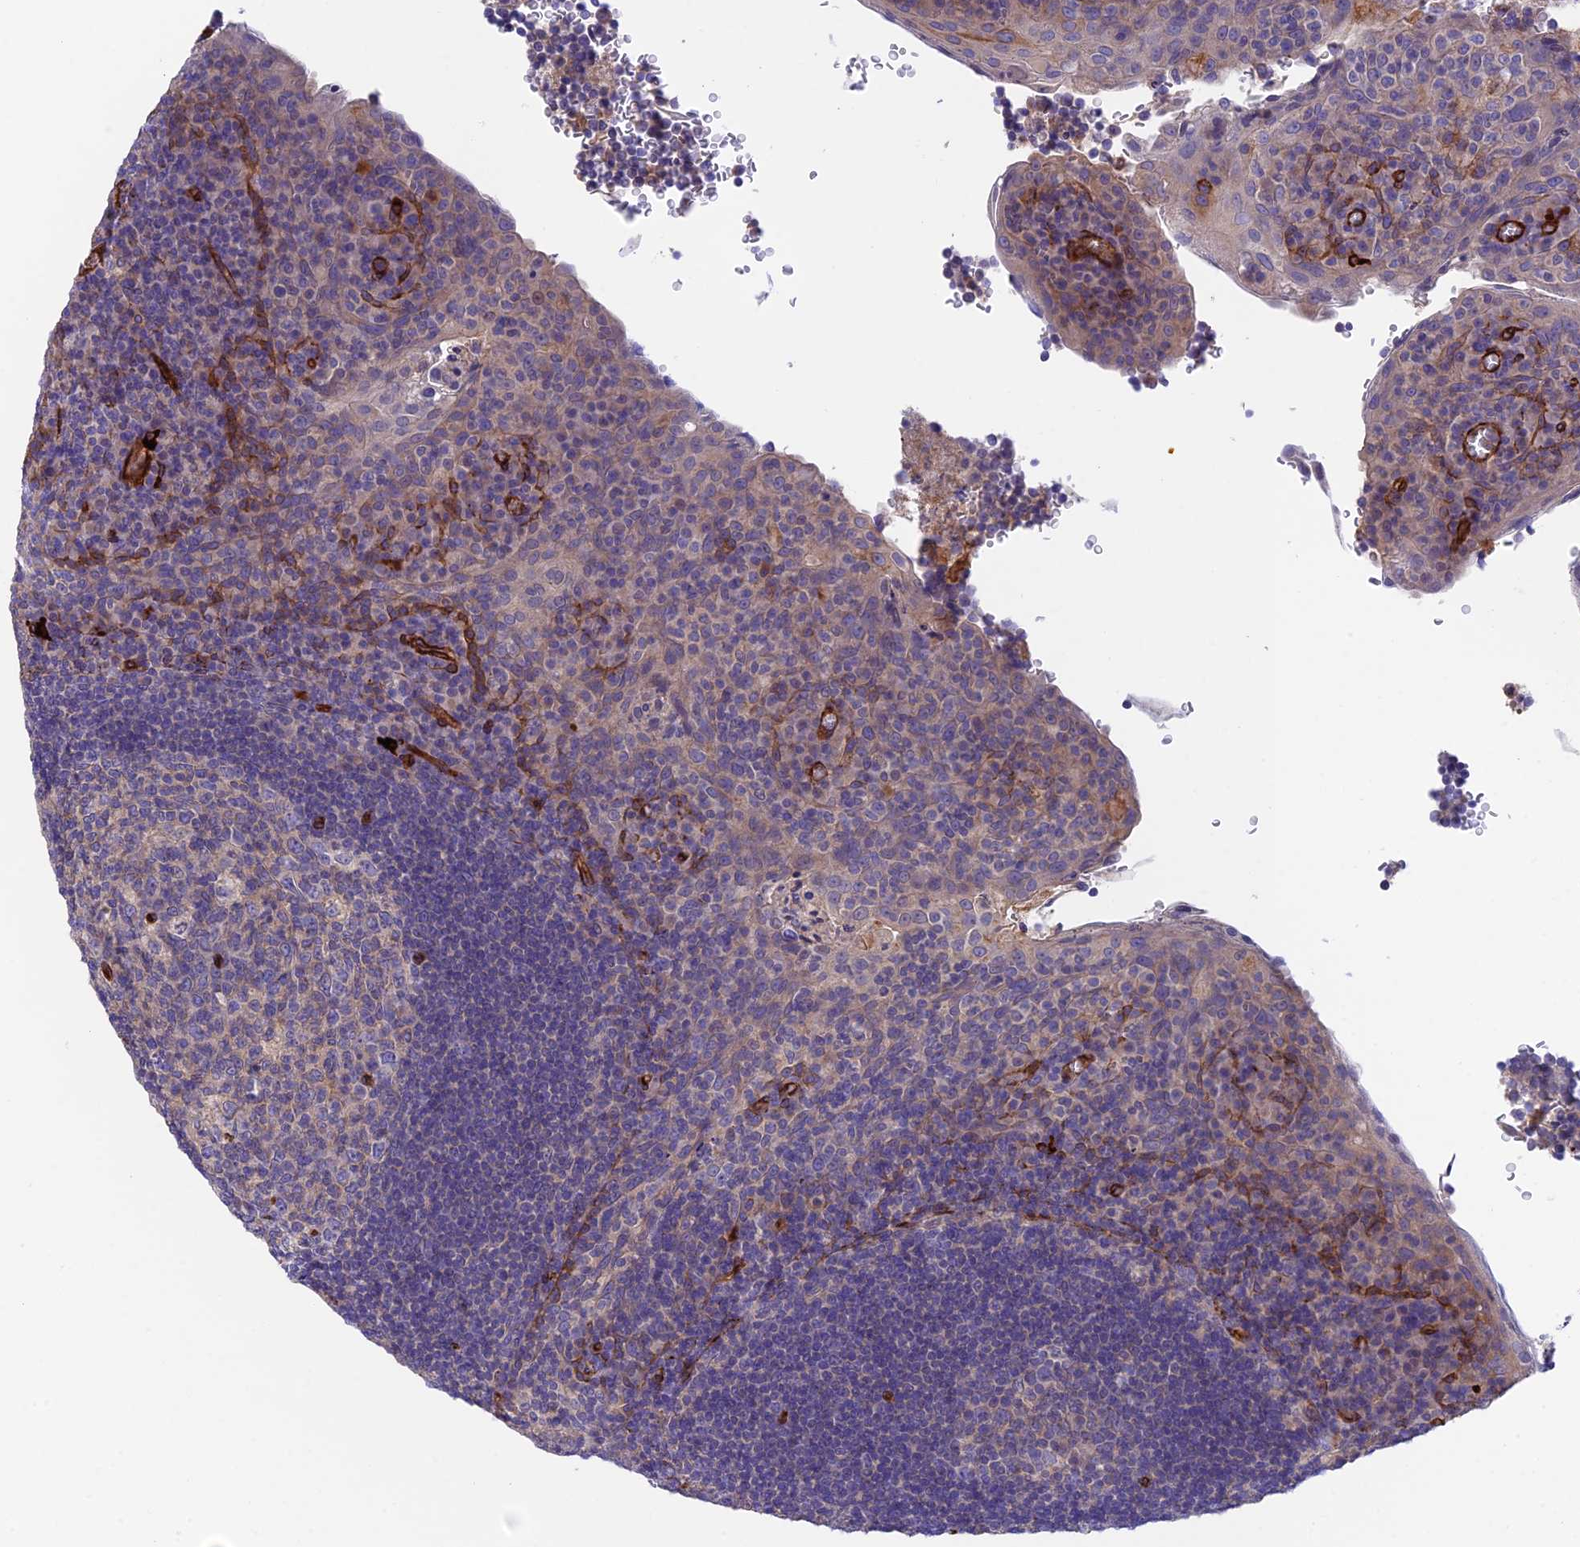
{"staining": {"intensity": "weak", "quantity": "<25%", "location": "cytoplasmic/membranous"}, "tissue": "tonsil", "cell_type": "Germinal center cells", "image_type": "normal", "snomed": [{"axis": "morphology", "description": "Normal tissue, NOS"}, {"axis": "topography", "description": "Tonsil"}], "caption": "Histopathology image shows no significant protein staining in germinal center cells of unremarkable tonsil. The staining is performed using DAB (3,3'-diaminobenzidine) brown chromogen with nuclei counter-stained in using hematoxylin.", "gene": "MYO9A", "patient": {"sex": "male", "age": 17}}